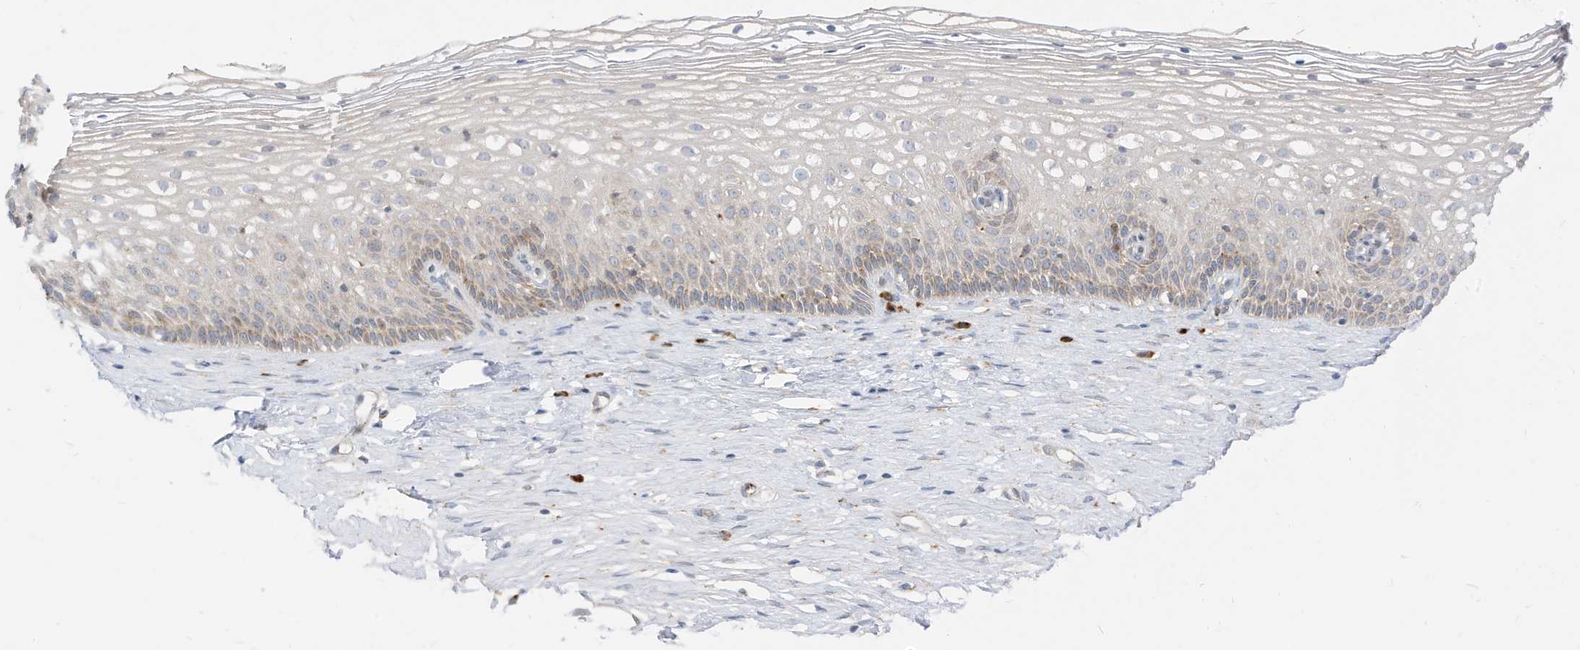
{"staining": {"intensity": "negative", "quantity": "none", "location": "none"}, "tissue": "cervix", "cell_type": "Glandular cells", "image_type": "normal", "snomed": [{"axis": "morphology", "description": "Normal tissue, NOS"}, {"axis": "topography", "description": "Cervix"}], "caption": "There is no significant positivity in glandular cells of cervix. (Immunohistochemistry (ihc), brightfield microscopy, high magnification).", "gene": "STT3A", "patient": {"sex": "female", "age": 33}}